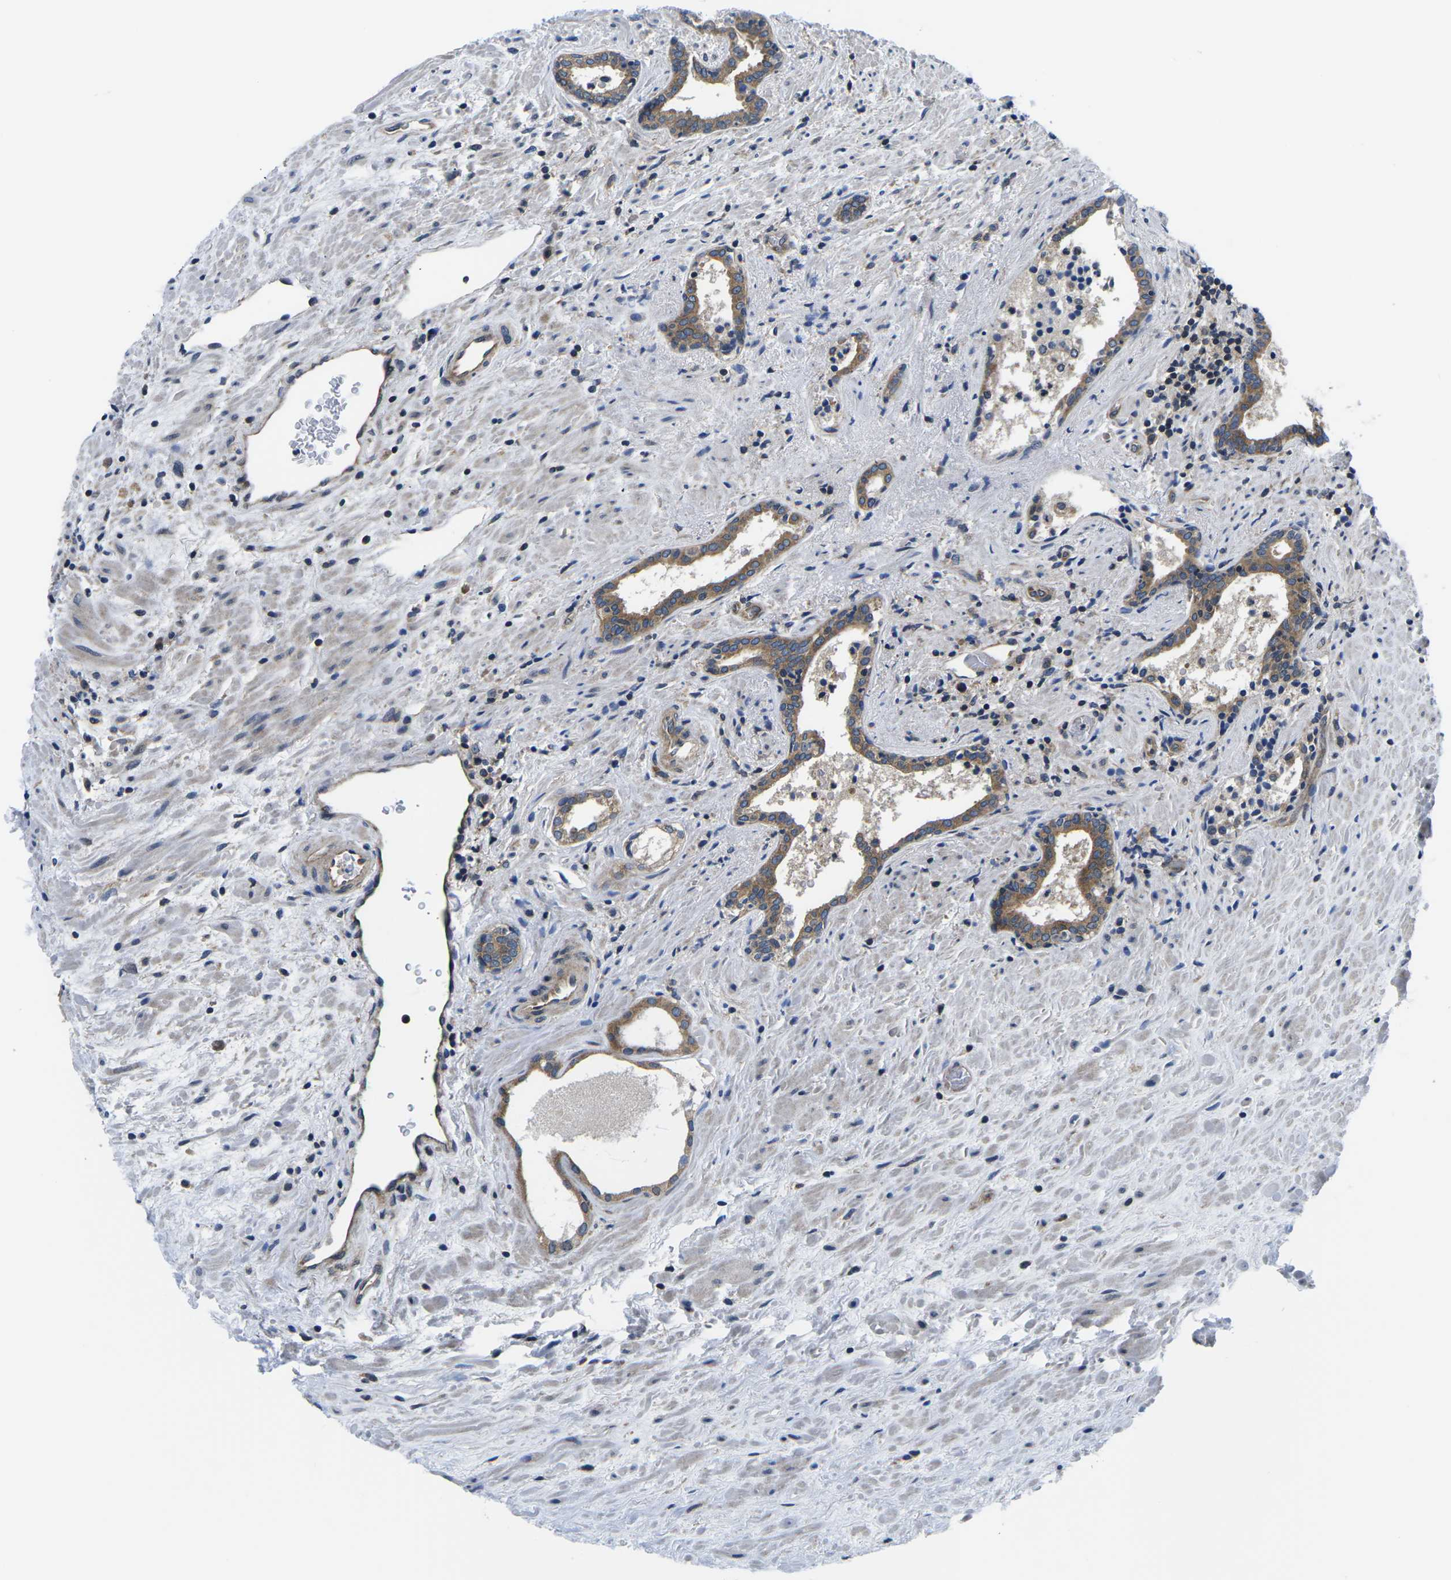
{"staining": {"intensity": "moderate", "quantity": ">75%", "location": "cytoplasmic/membranous"}, "tissue": "prostate cancer", "cell_type": "Tumor cells", "image_type": "cancer", "snomed": [{"axis": "morphology", "description": "Adenocarcinoma, High grade"}, {"axis": "topography", "description": "Prostate"}], "caption": "A medium amount of moderate cytoplasmic/membranous positivity is appreciated in about >75% of tumor cells in prostate high-grade adenocarcinoma tissue.", "gene": "GSK3B", "patient": {"sex": "male", "age": 71}}